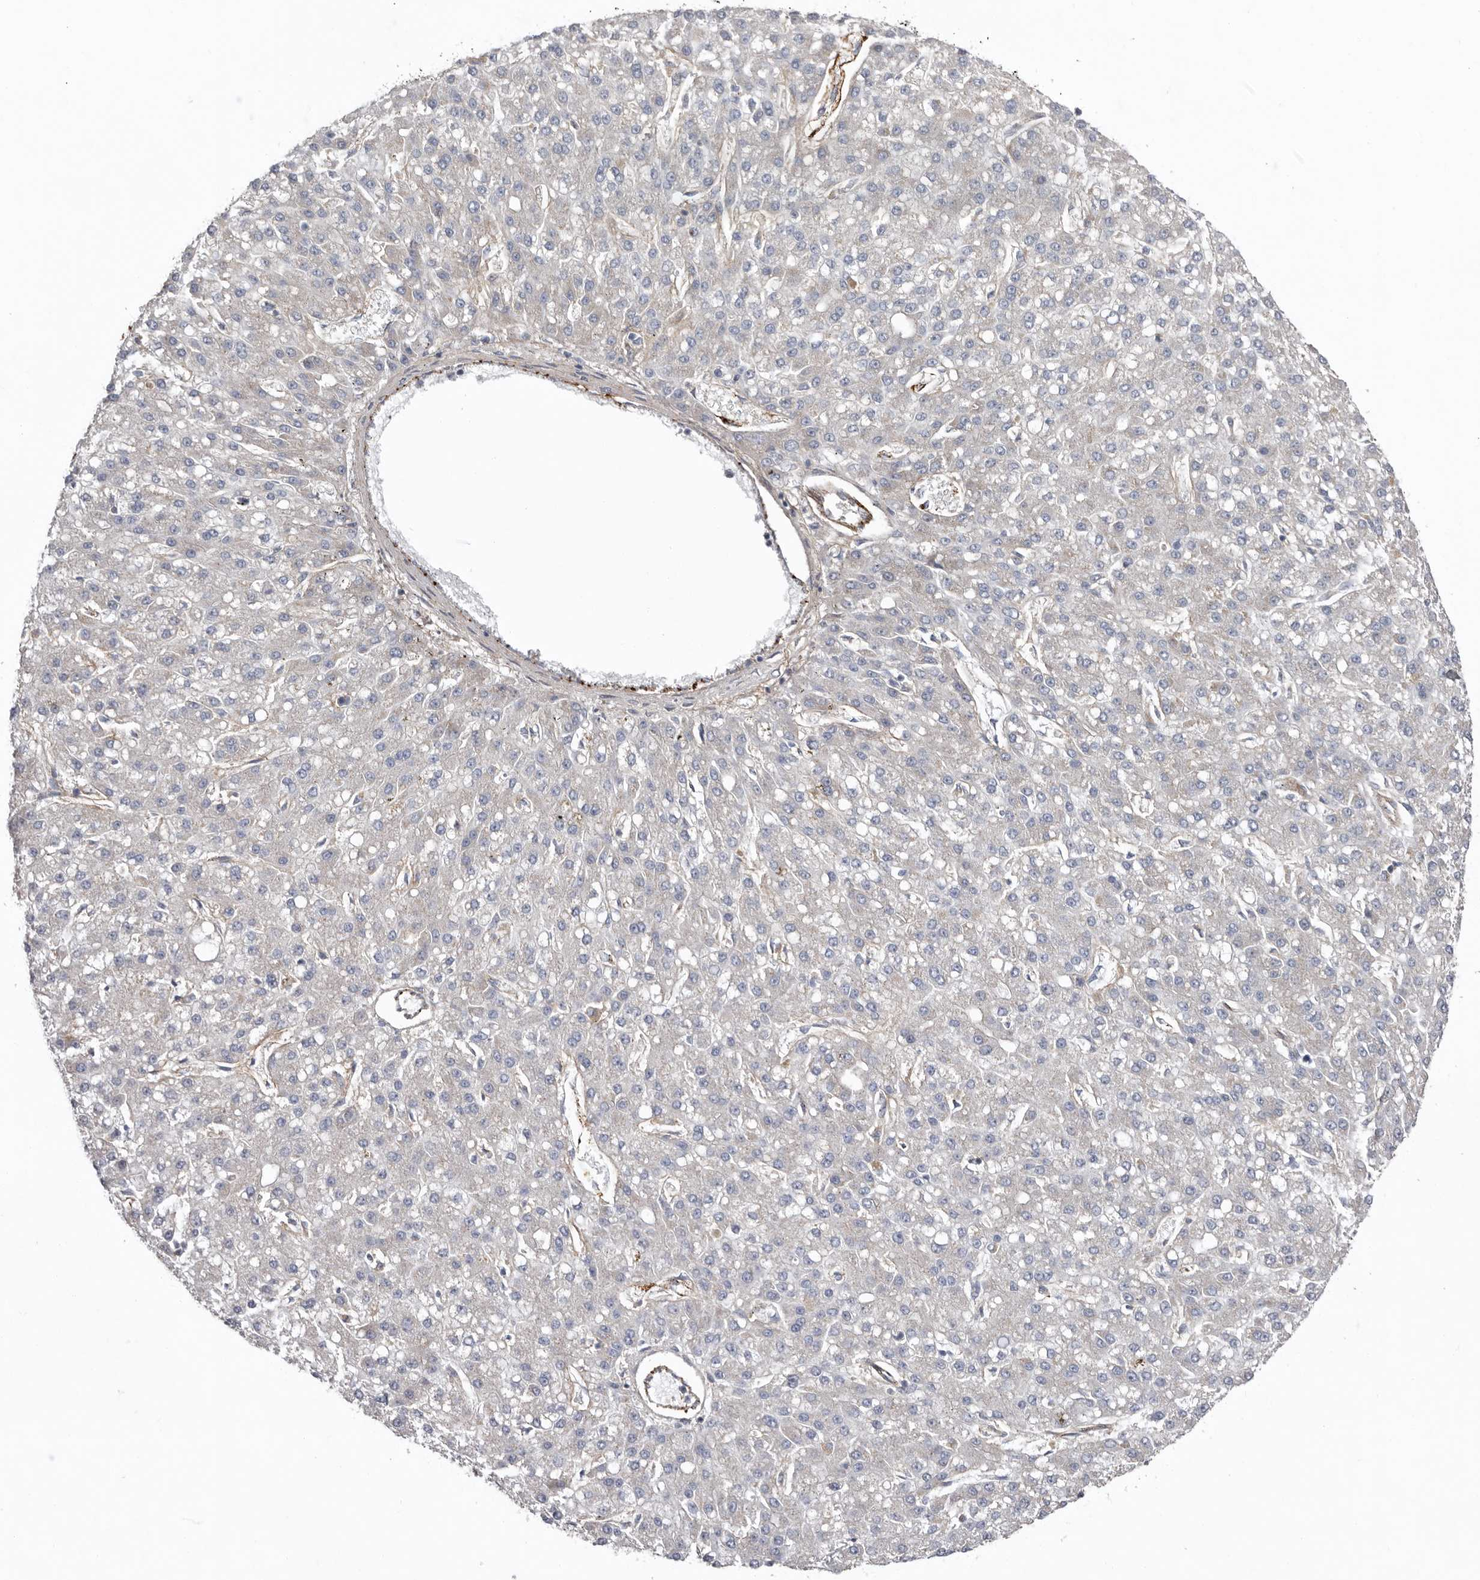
{"staining": {"intensity": "negative", "quantity": "none", "location": "none"}, "tissue": "liver cancer", "cell_type": "Tumor cells", "image_type": "cancer", "snomed": [{"axis": "morphology", "description": "Carcinoma, Hepatocellular, NOS"}, {"axis": "topography", "description": "Liver"}], "caption": "Micrograph shows no protein expression in tumor cells of liver cancer tissue. (DAB IHC visualized using brightfield microscopy, high magnification).", "gene": "LUZP1", "patient": {"sex": "male", "age": 67}}